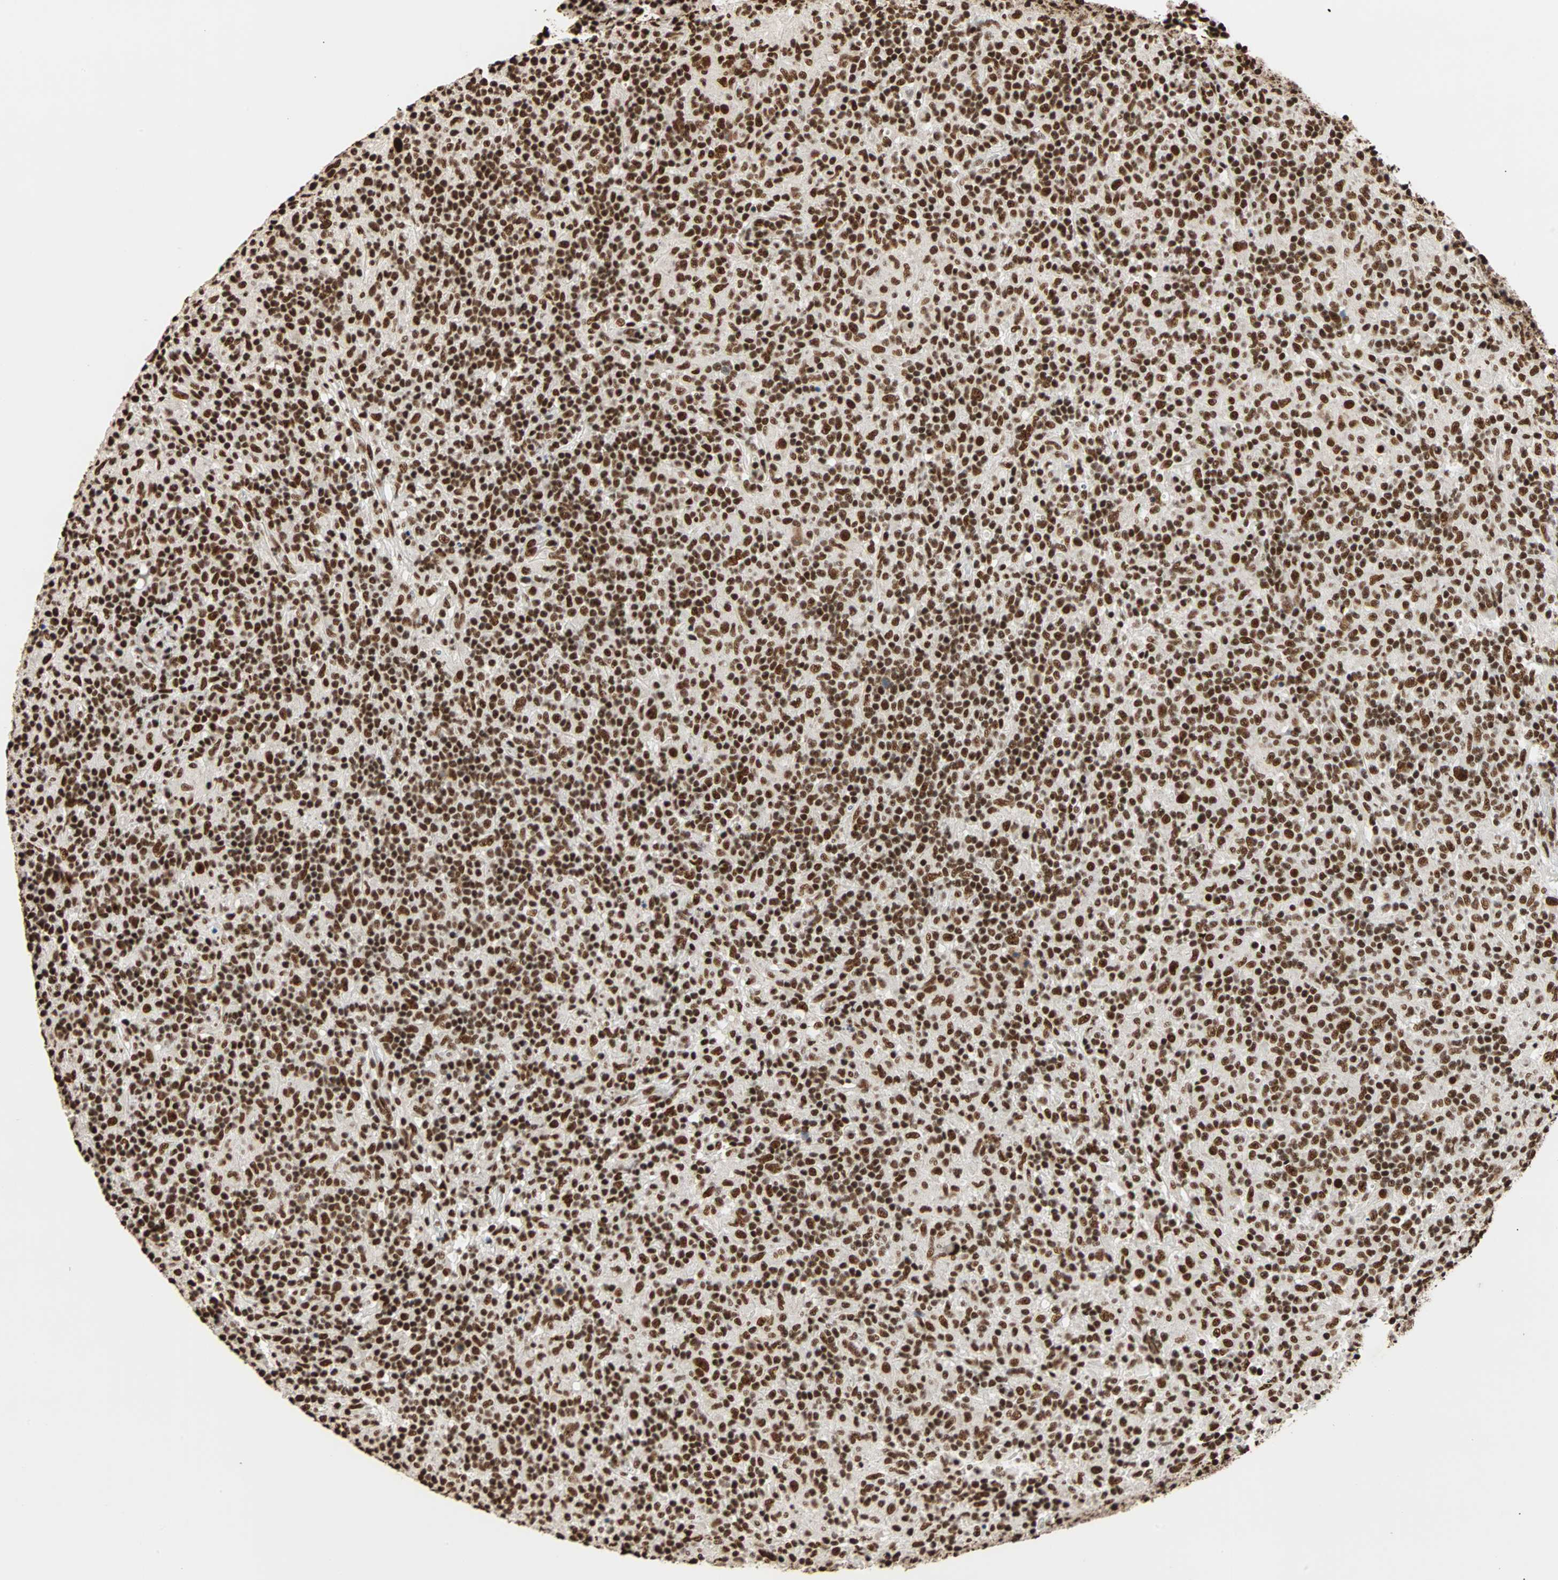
{"staining": {"intensity": "strong", "quantity": ">75%", "location": "nuclear"}, "tissue": "lymphoma", "cell_type": "Tumor cells", "image_type": "cancer", "snomed": [{"axis": "morphology", "description": "Hodgkin's disease, NOS"}, {"axis": "topography", "description": "Lymph node"}], "caption": "Lymphoma stained with DAB (3,3'-diaminobenzidine) immunohistochemistry displays high levels of strong nuclear expression in approximately >75% of tumor cells.", "gene": "ILF2", "patient": {"sex": "male", "age": 70}}